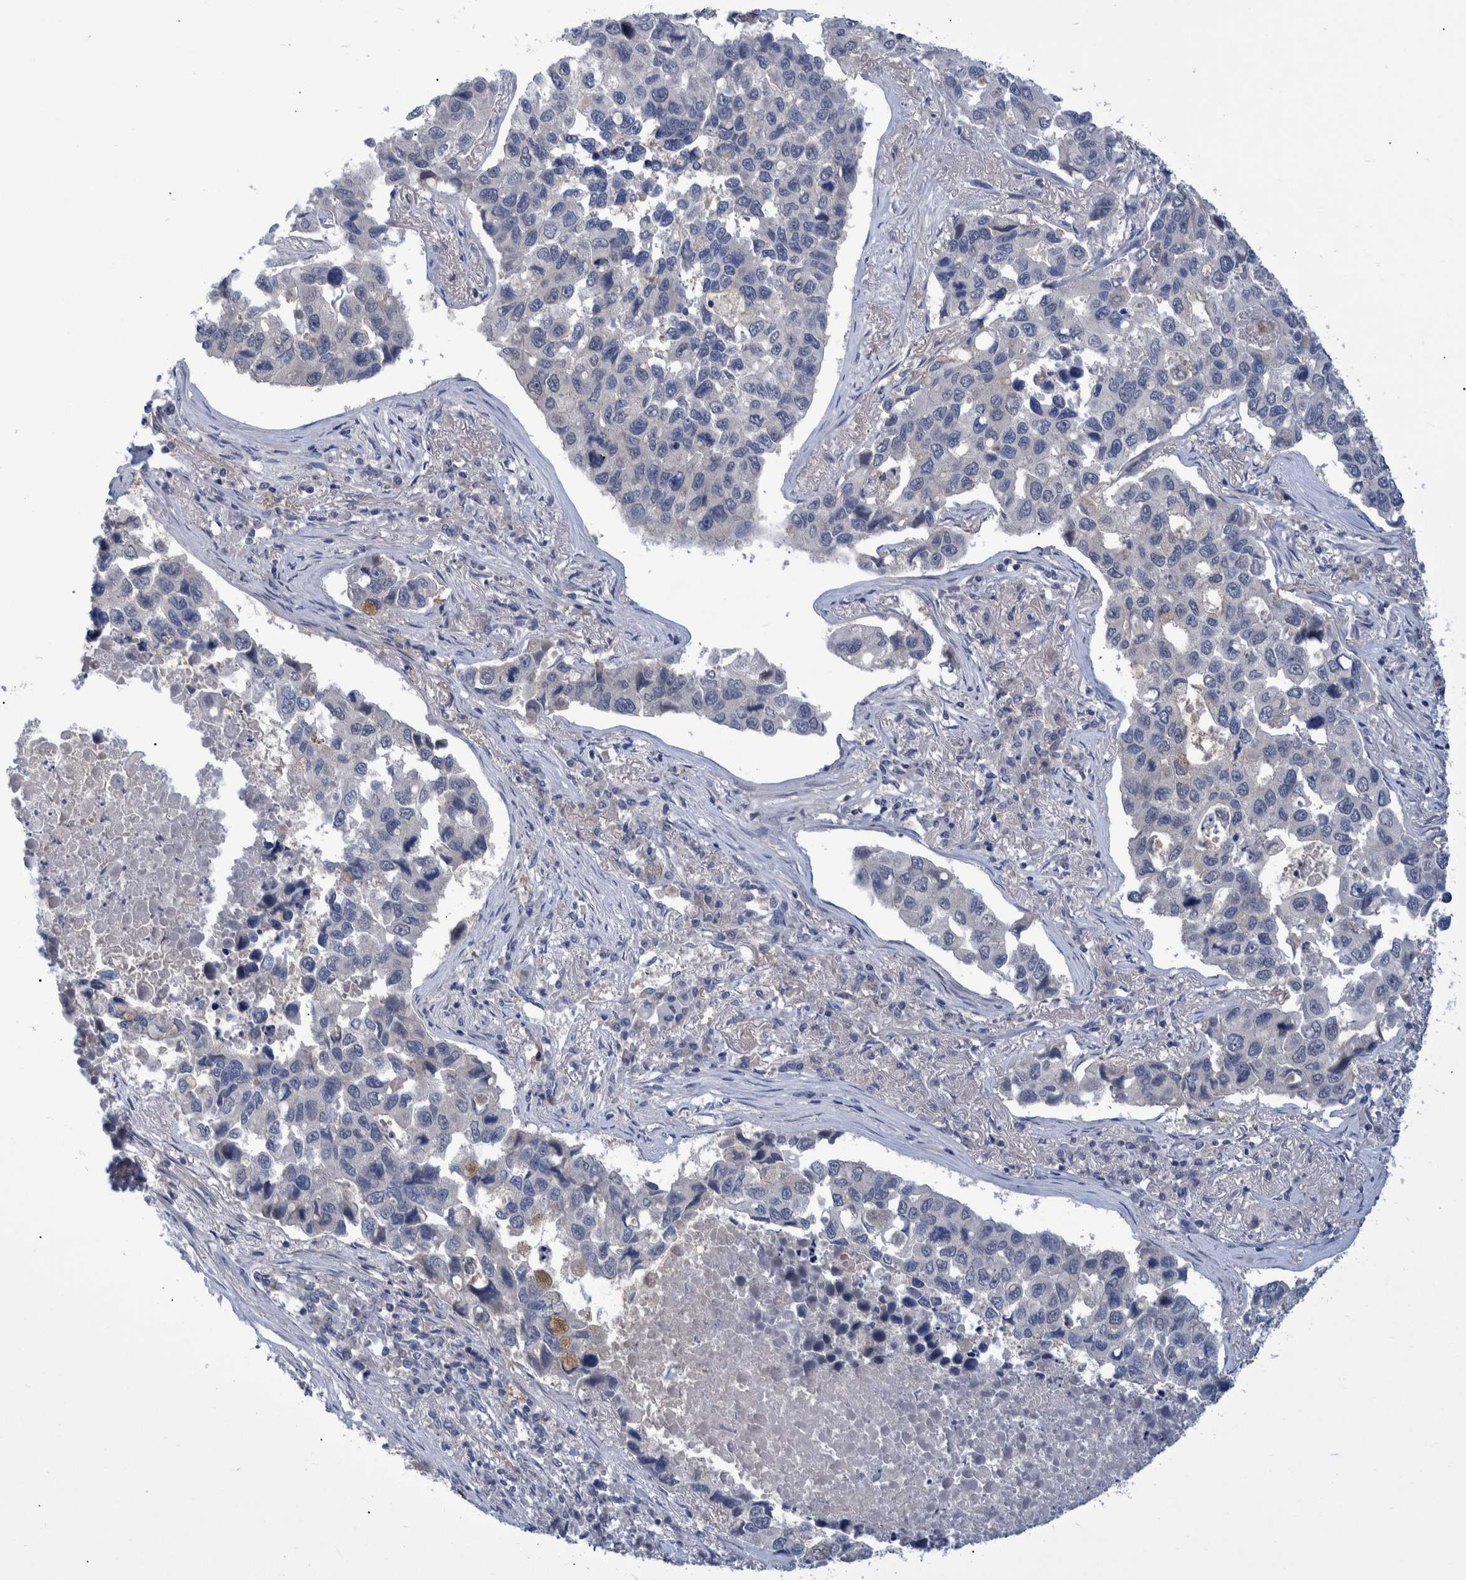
{"staining": {"intensity": "negative", "quantity": "none", "location": "none"}, "tissue": "lung cancer", "cell_type": "Tumor cells", "image_type": "cancer", "snomed": [{"axis": "morphology", "description": "Adenocarcinoma, NOS"}, {"axis": "topography", "description": "Lung"}], "caption": "Immunohistochemistry of human lung adenocarcinoma displays no expression in tumor cells.", "gene": "PCYT2", "patient": {"sex": "male", "age": 64}}